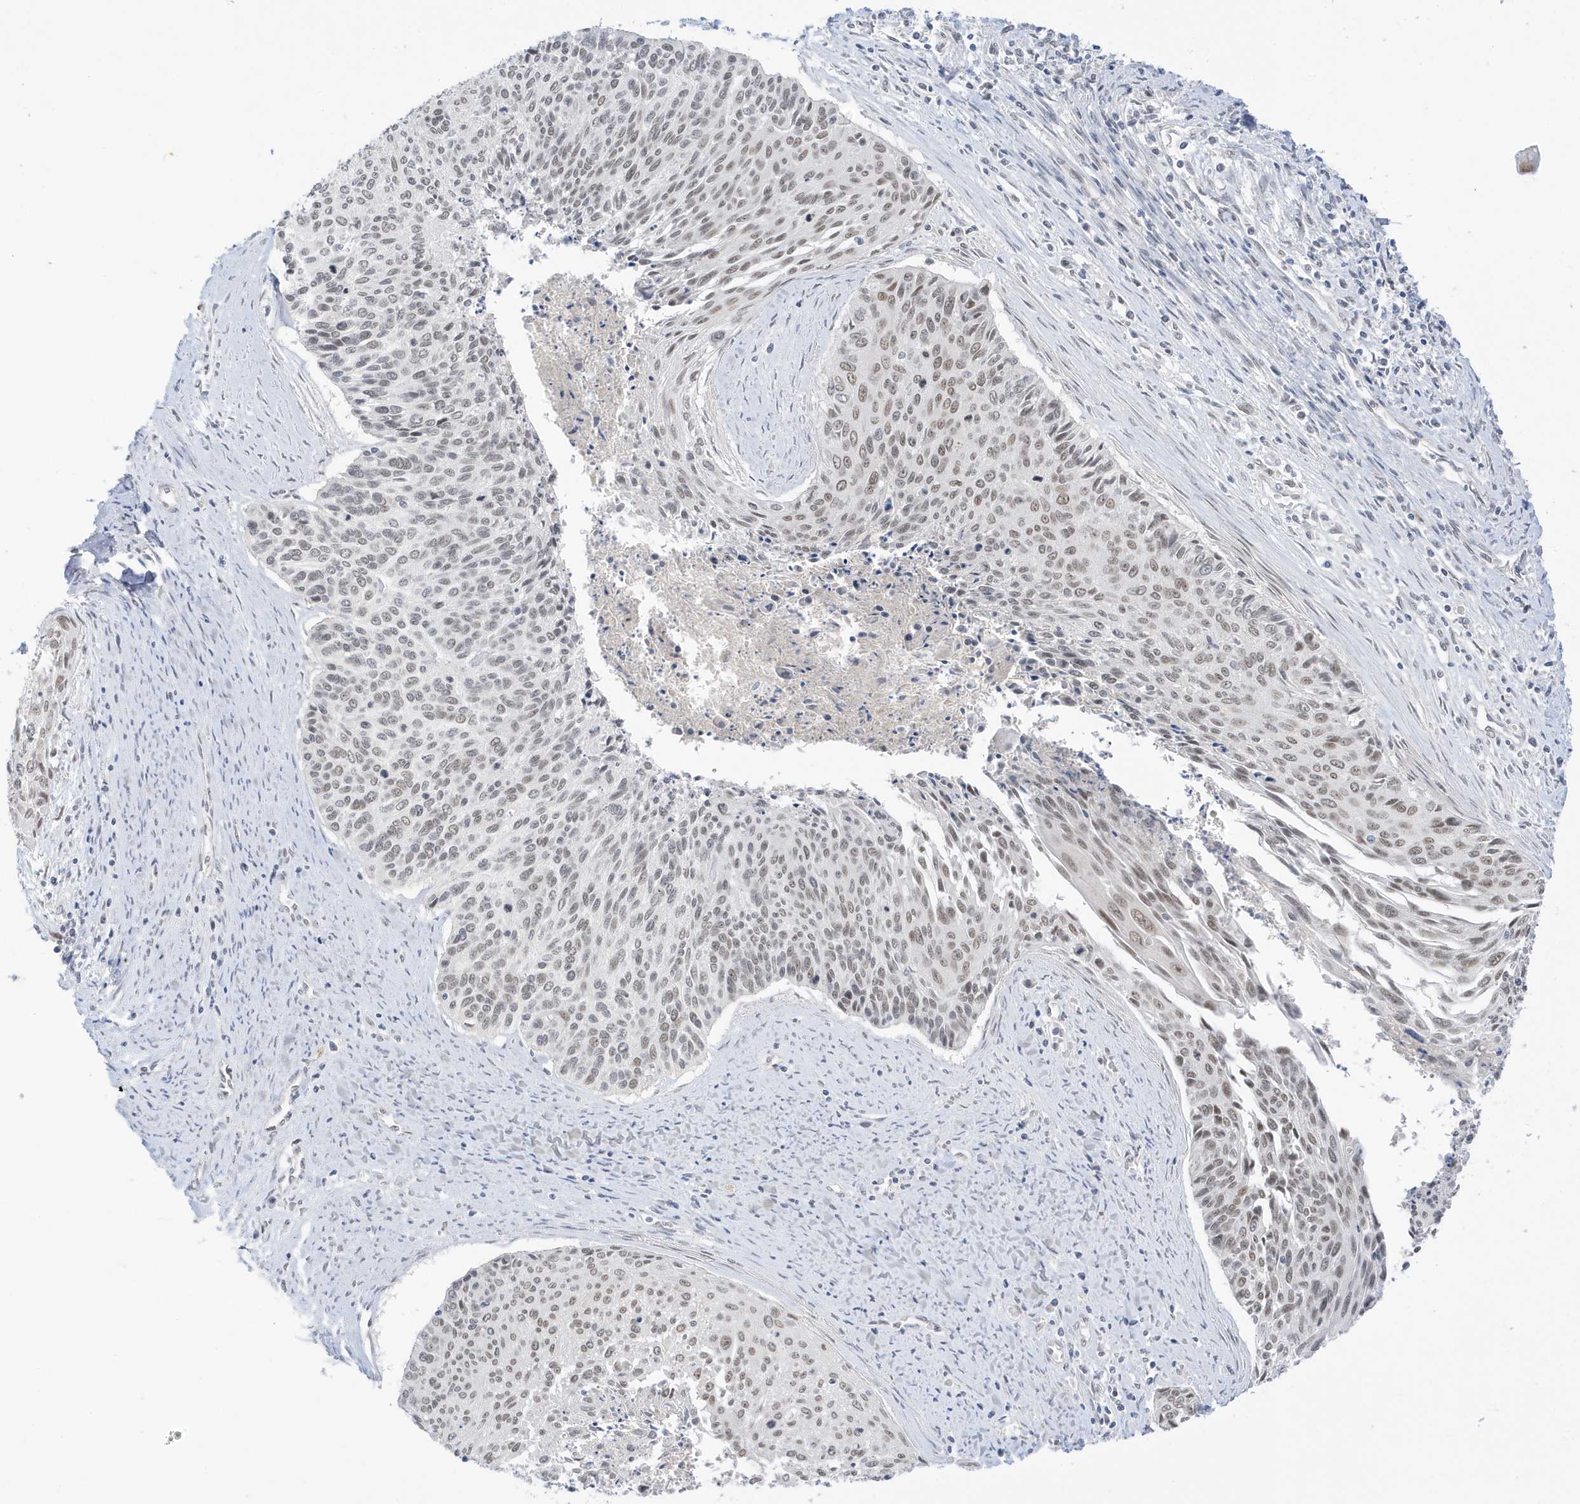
{"staining": {"intensity": "weak", "quantity": "25%-75%", "location": "nuclear"}, "tissue": "cervical cancer", "cell_type": "Tumor cells", "image_type": "cancer", "snomed": [{"axis": "morphology", "description": "Squamous cell carcinoma, NOS"}, {"axis": "topography", "description": "Cervix"}], "caption": "Cervical cancer (squamous cell carcinoma) stained for a protein (brown) reveals weak nuclear positive staining in about 25%-75% of tumor cells.", "gene": "MSL3", "patient": {"sex": "female", "age": 55}}